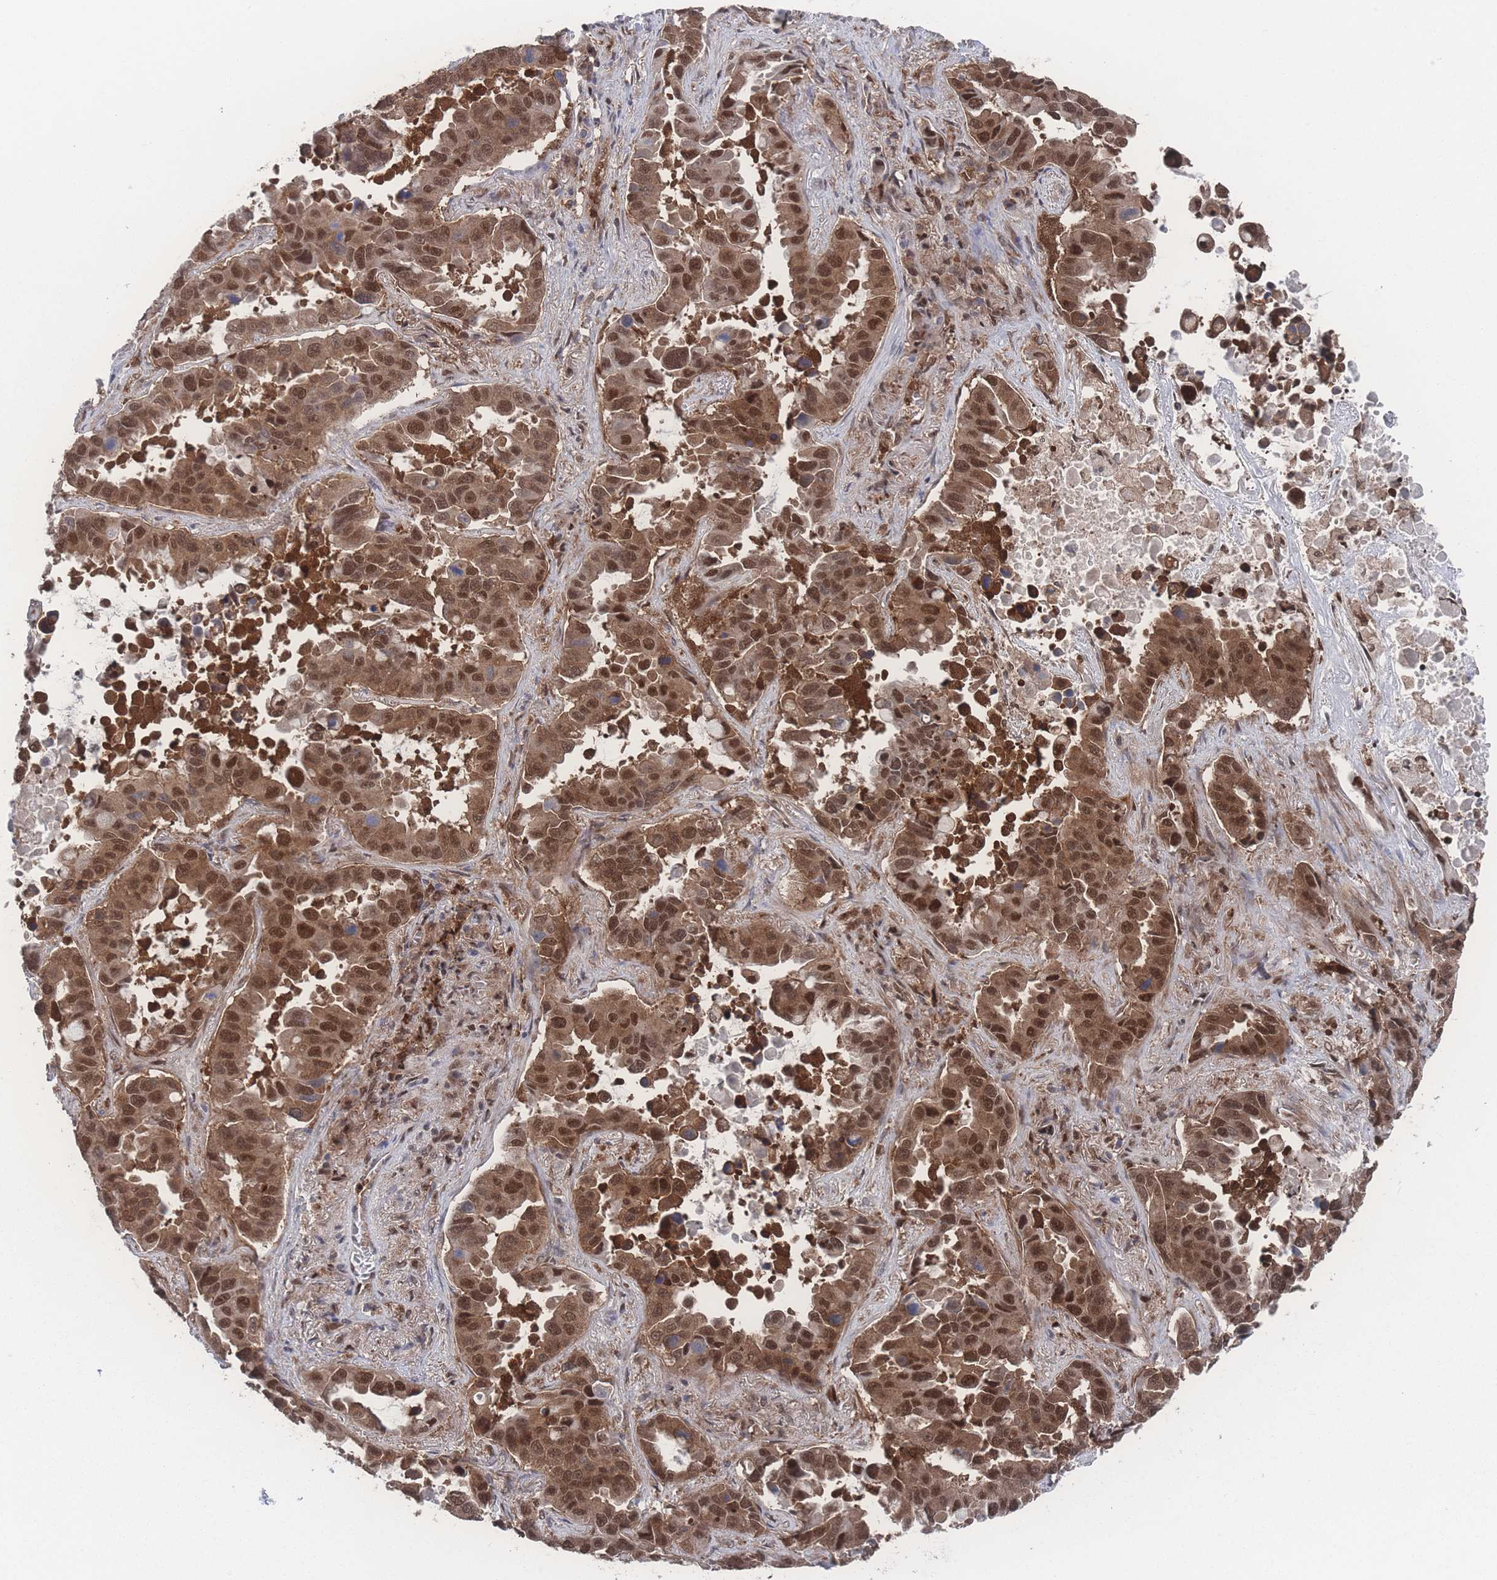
{"staining": {"intensity": "strong", "quantity": ">75%", "location": "cytoplasmic/membranous,nuclear"}, "tissue": "lung cancer", "cell_type": "Tumor cells", "image_type": "cancer", "snomed": [{"axis": "morphology", "description": "Adenocarcinoma, NOS"}, {"axis": "topography", "description": "Lung"}], "caption": "IHC of adenocarcinoma (lung) displays high levels of strong cytoplasmic/membranous and nuclear staining in approximately >75% of tumor cells.", "gene": "PSMA1", "patient": {"sex": "male", "age": 64}}